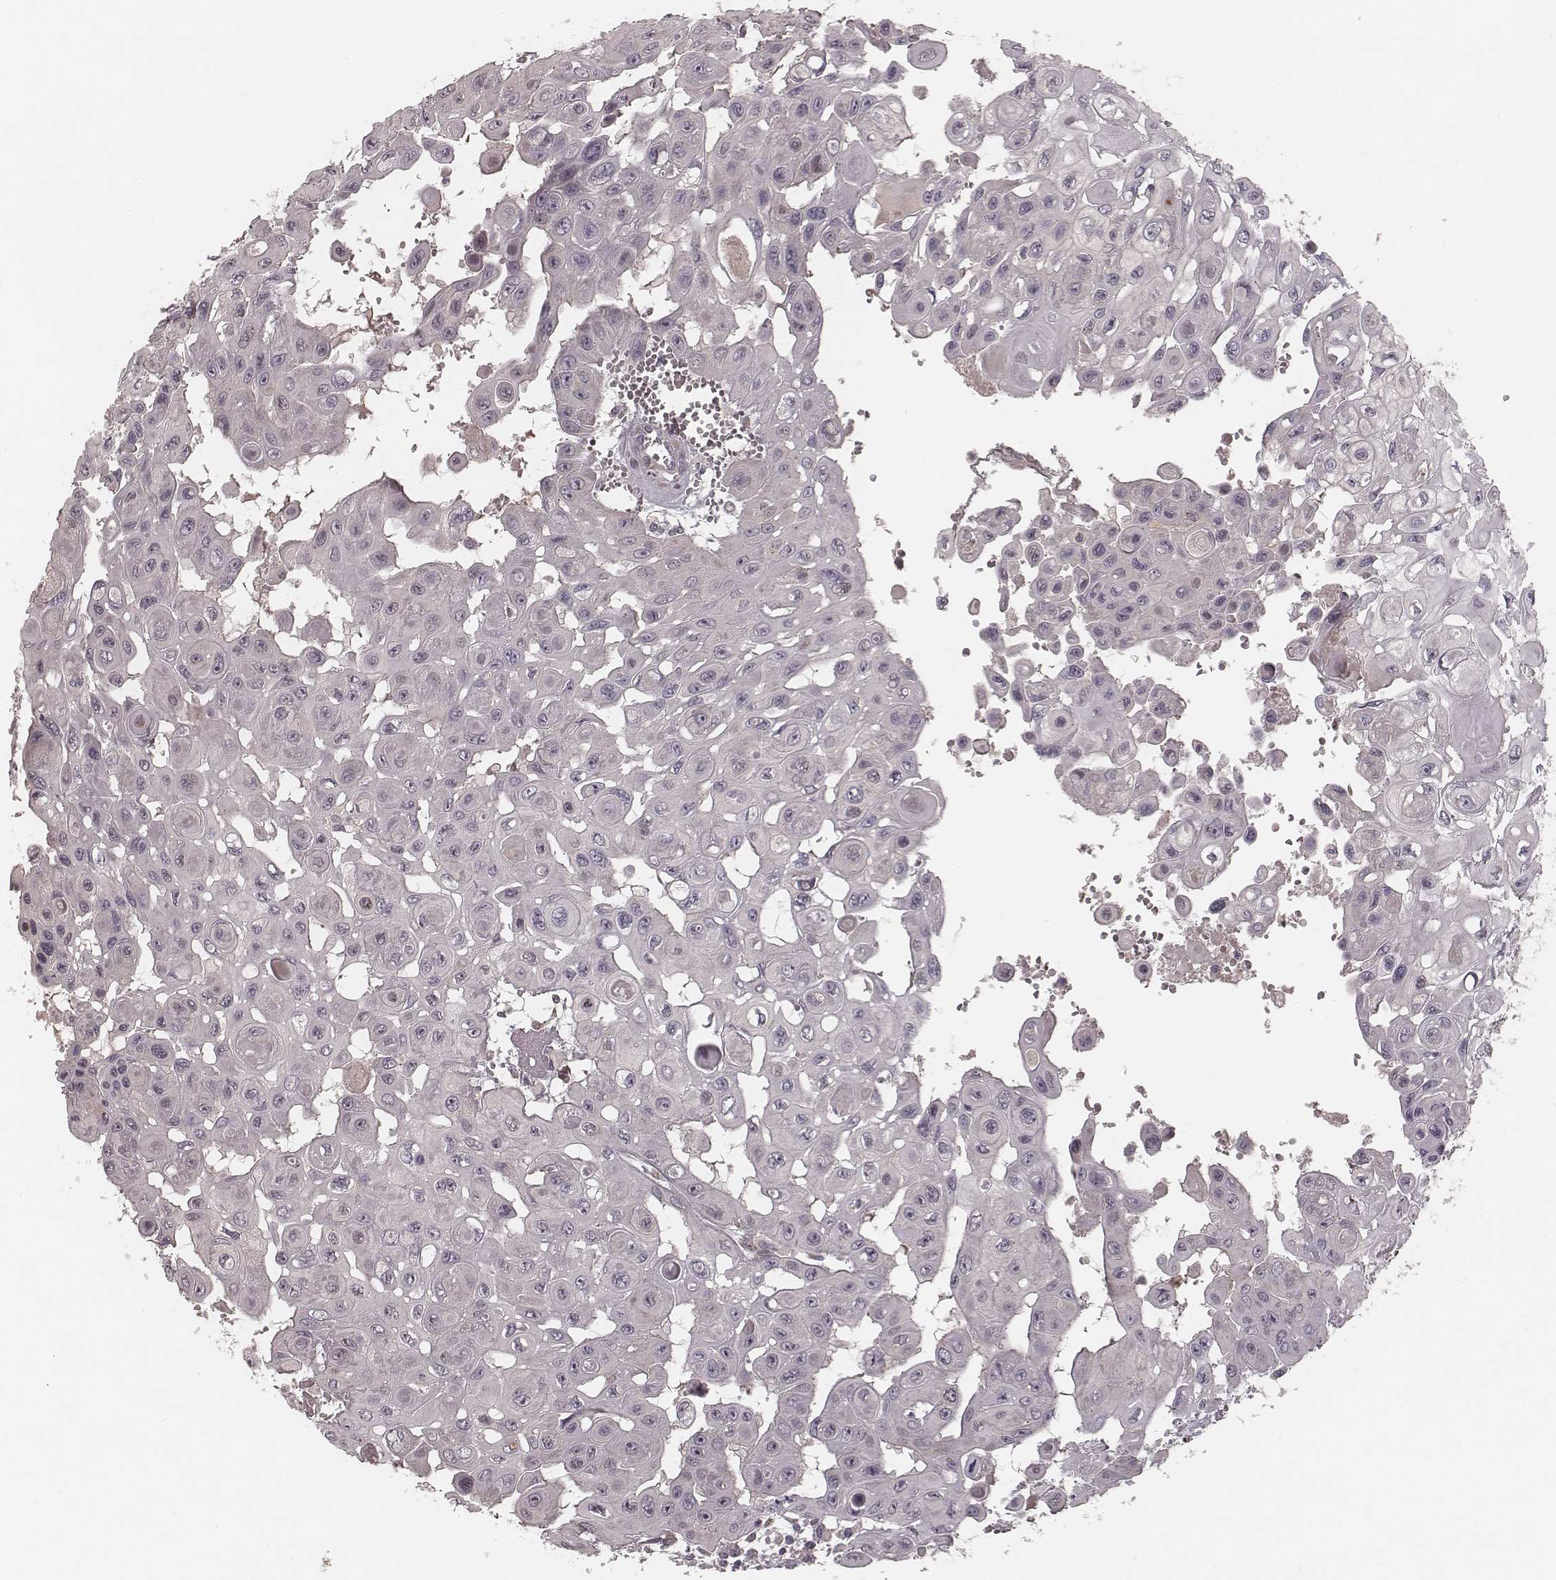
{"staining": {"intensity": "negative", "quantity": "none", "location": "none"}, "tissue": "head and neck cancer", "cell_type": "Tumor cells", "image_type": "cancer", "snomed": [{"axis": "morphology", "description": "Adenocarcinoma, NOS"}, {"axis": "topography", "description": "Head-Neck"}], "caption": "The micrograph shows no staining of tumor cells in head and neck cancer. (DAB (3,3'-diaminobenzidine) immunohistochemistry (IHC) with hematoxylin counter stain).", "gene": "P2RX5", "patient": {"sex": "male", "age": 73}}